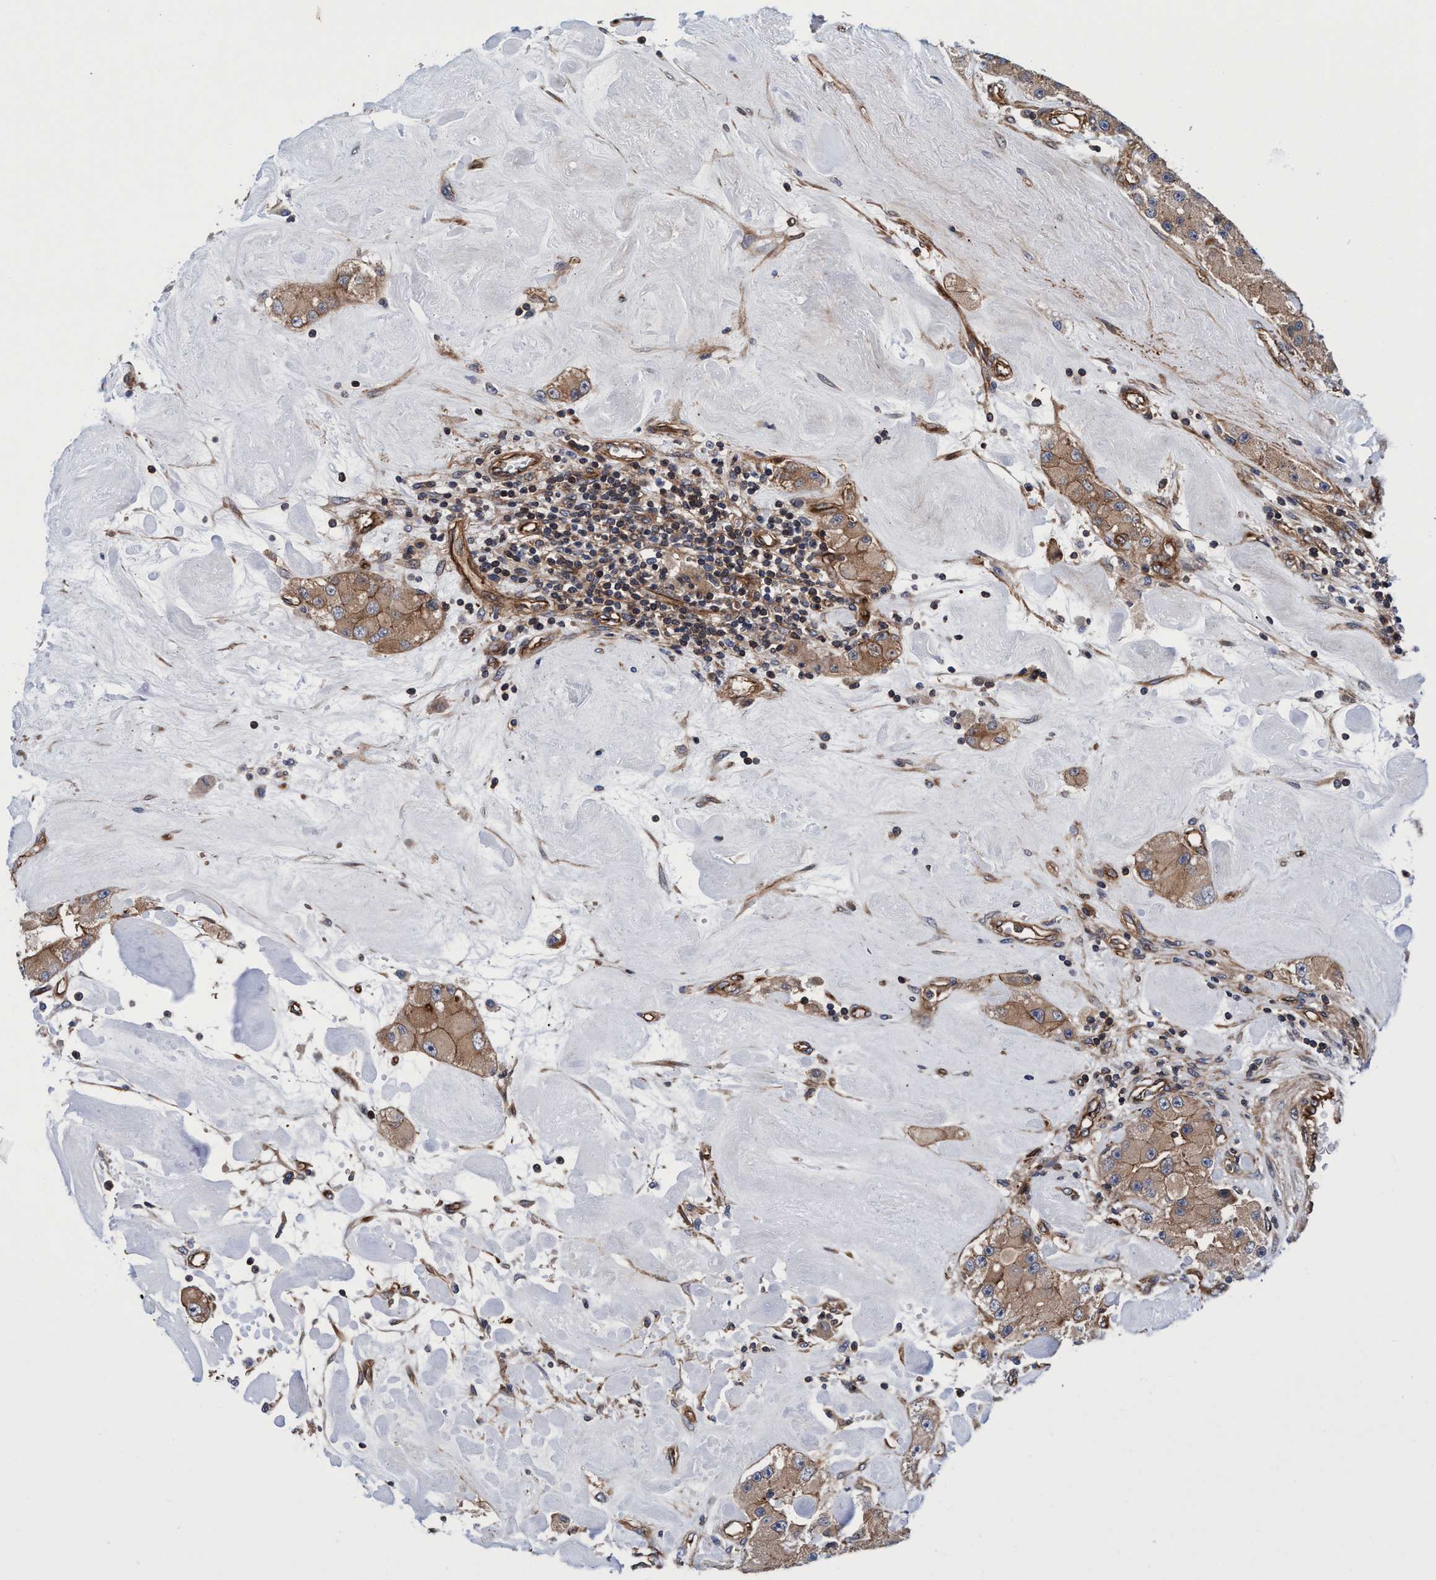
{"staining": {"intensity": "weak", "quantity": ">75%", "location": "cytoplasmic/membranous"}, "tissue": "carcinoid", "cell_type": "Tumor cells", "image_type": "cancer", "snomed": [{"axis": "morphology", "description": "Carcinoid, malignant, NOS"}, {"axis": "topography", "description": "Pancreas"}], "caption": "Protein staining shows weak cytoplasmic/membranous staining in about >75% of tumor cells in malignant carcinoid.", "gene": "MCM3AP", "patient": {"sex": "male", "age": 41}}